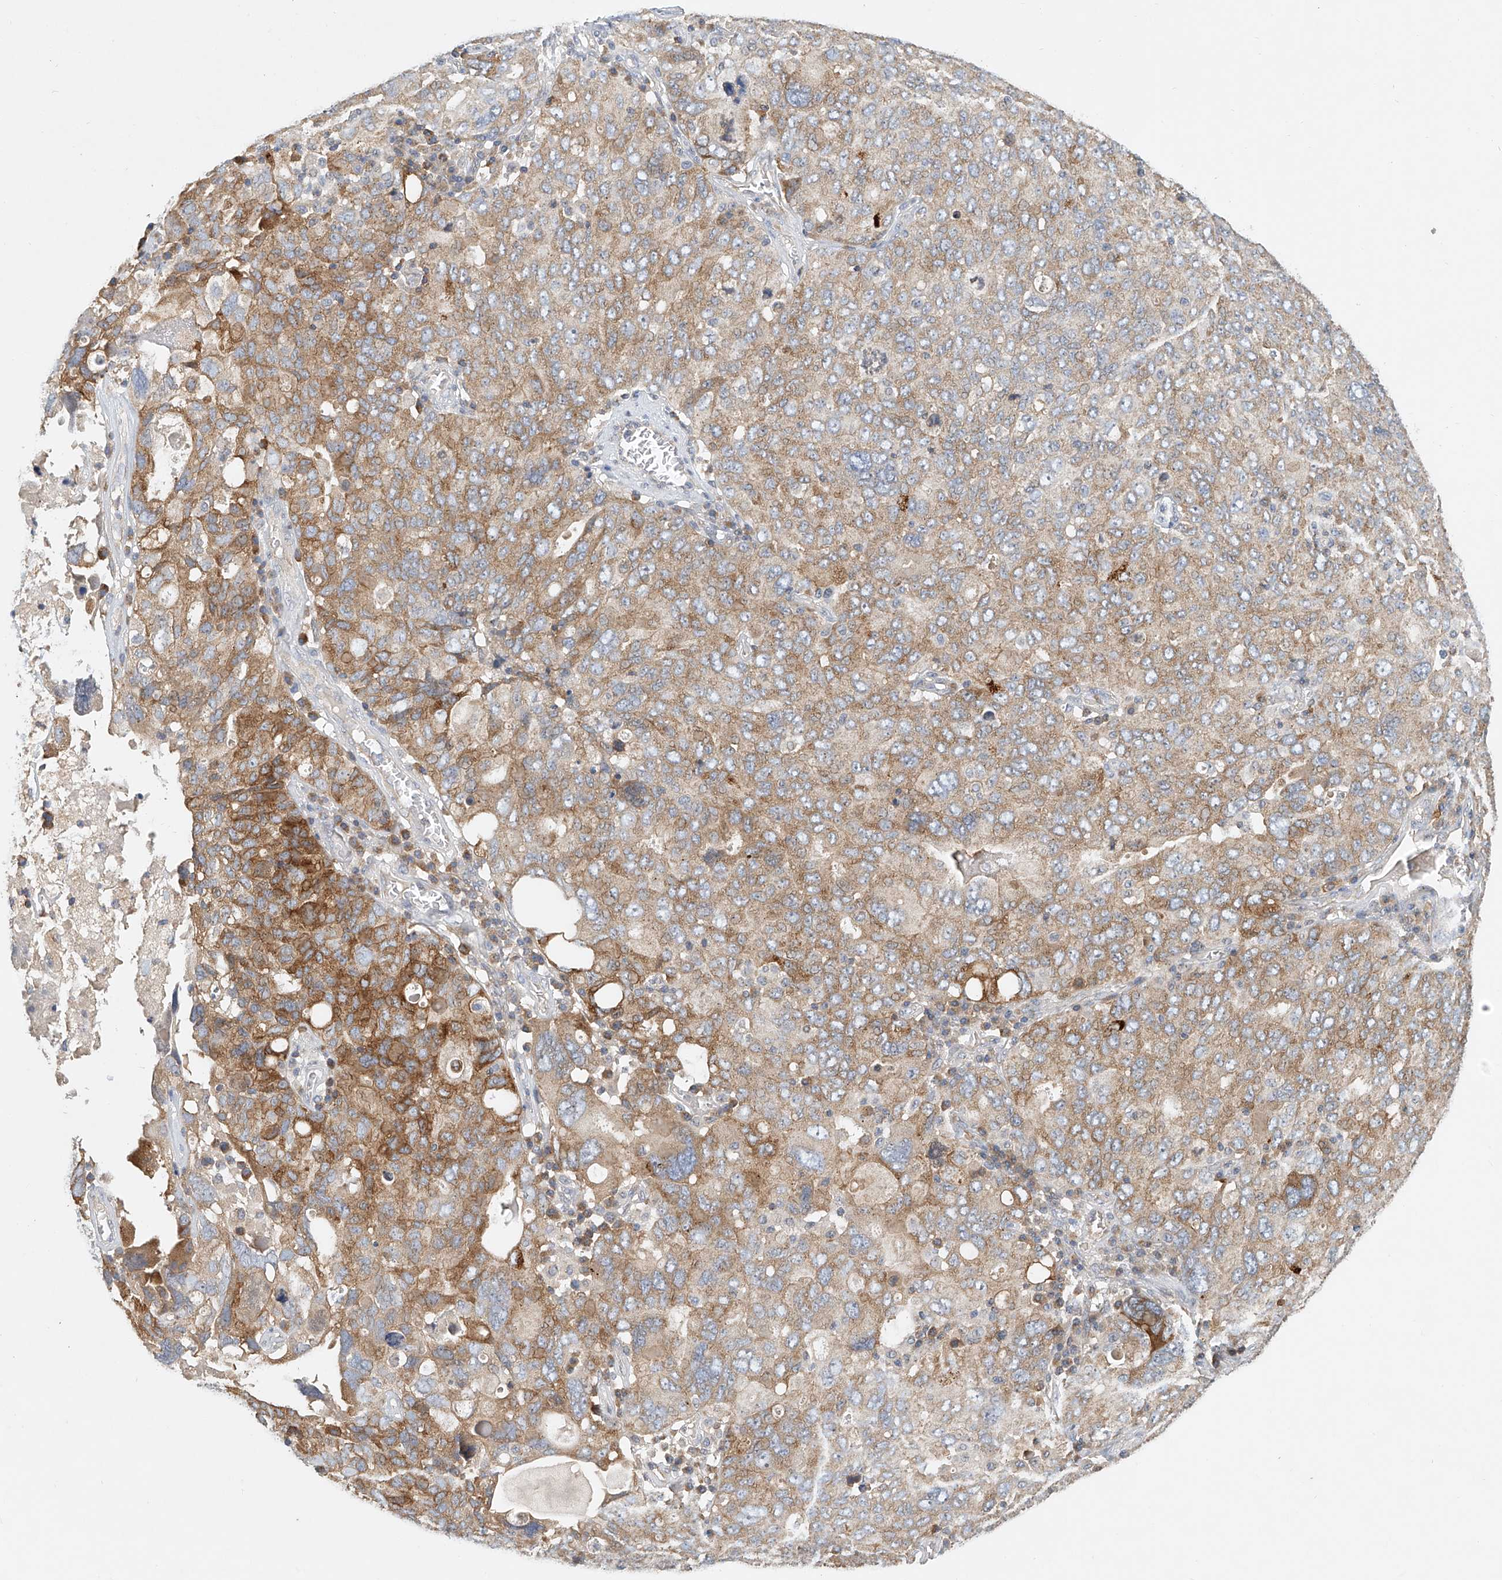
{"staining": {"intensity": "moderate", "quantity": "25%-75%", "location": "cytoplasmic/membranous"}, "tissue": "ovarian cancer", "cell_type": "Tumor cells", "image_type": "cancer", "snomed": [{"axis": "morphology", "description": "Carcinoma, endometroid"}, {"axis": "topography", "description": "Ovary"}], "caption": "IHC (DAB) staining of ovarian cancer (endometroid carcinoma) exhibits moderate cytoplasmic/membranous protein expression in about 25%-75% of tumor cells.", "gene": "CARMIL1", "patient": {"sex": "female", "age": 62}}